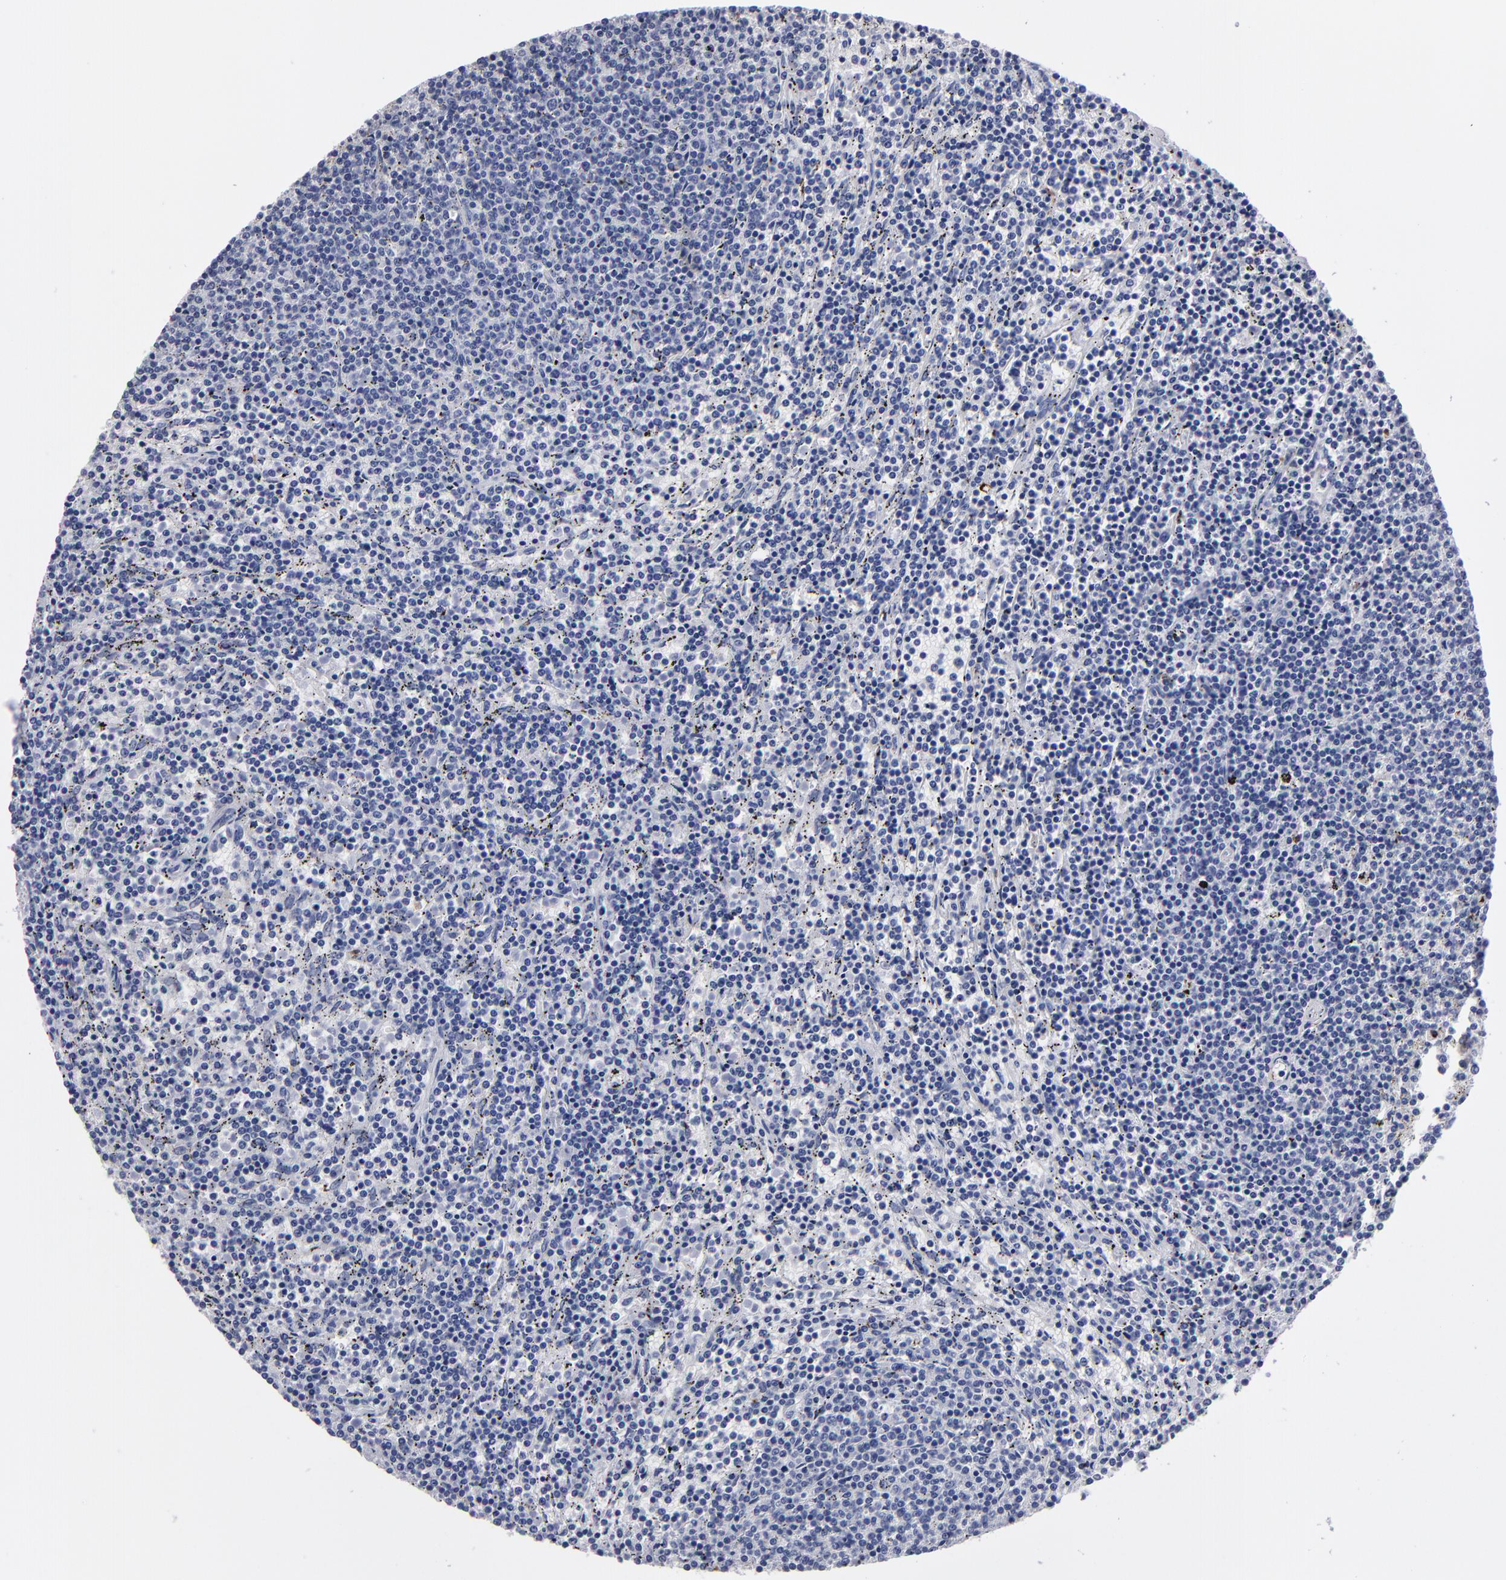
{"staining": {"intensity": "negative", "quantity": "none", "location": "none"}, "tissue": "lymphoma", "cell_type": "Tumor cells", "image_type": "cancer", "snomed": [{"axis": "morphology", "description": "Malignant lymphoma, non-Hodgkin's type, Low grade"}, {"axis": "topography", "description": "Spleen"}], "caption": "High power microscopy micrograph of an immunohistochemistry micrograph of lymphoma, revealing no significant expression in tumor cells.", "gene": "FABP4", "patient": {"sex": "female", "age": 50}}